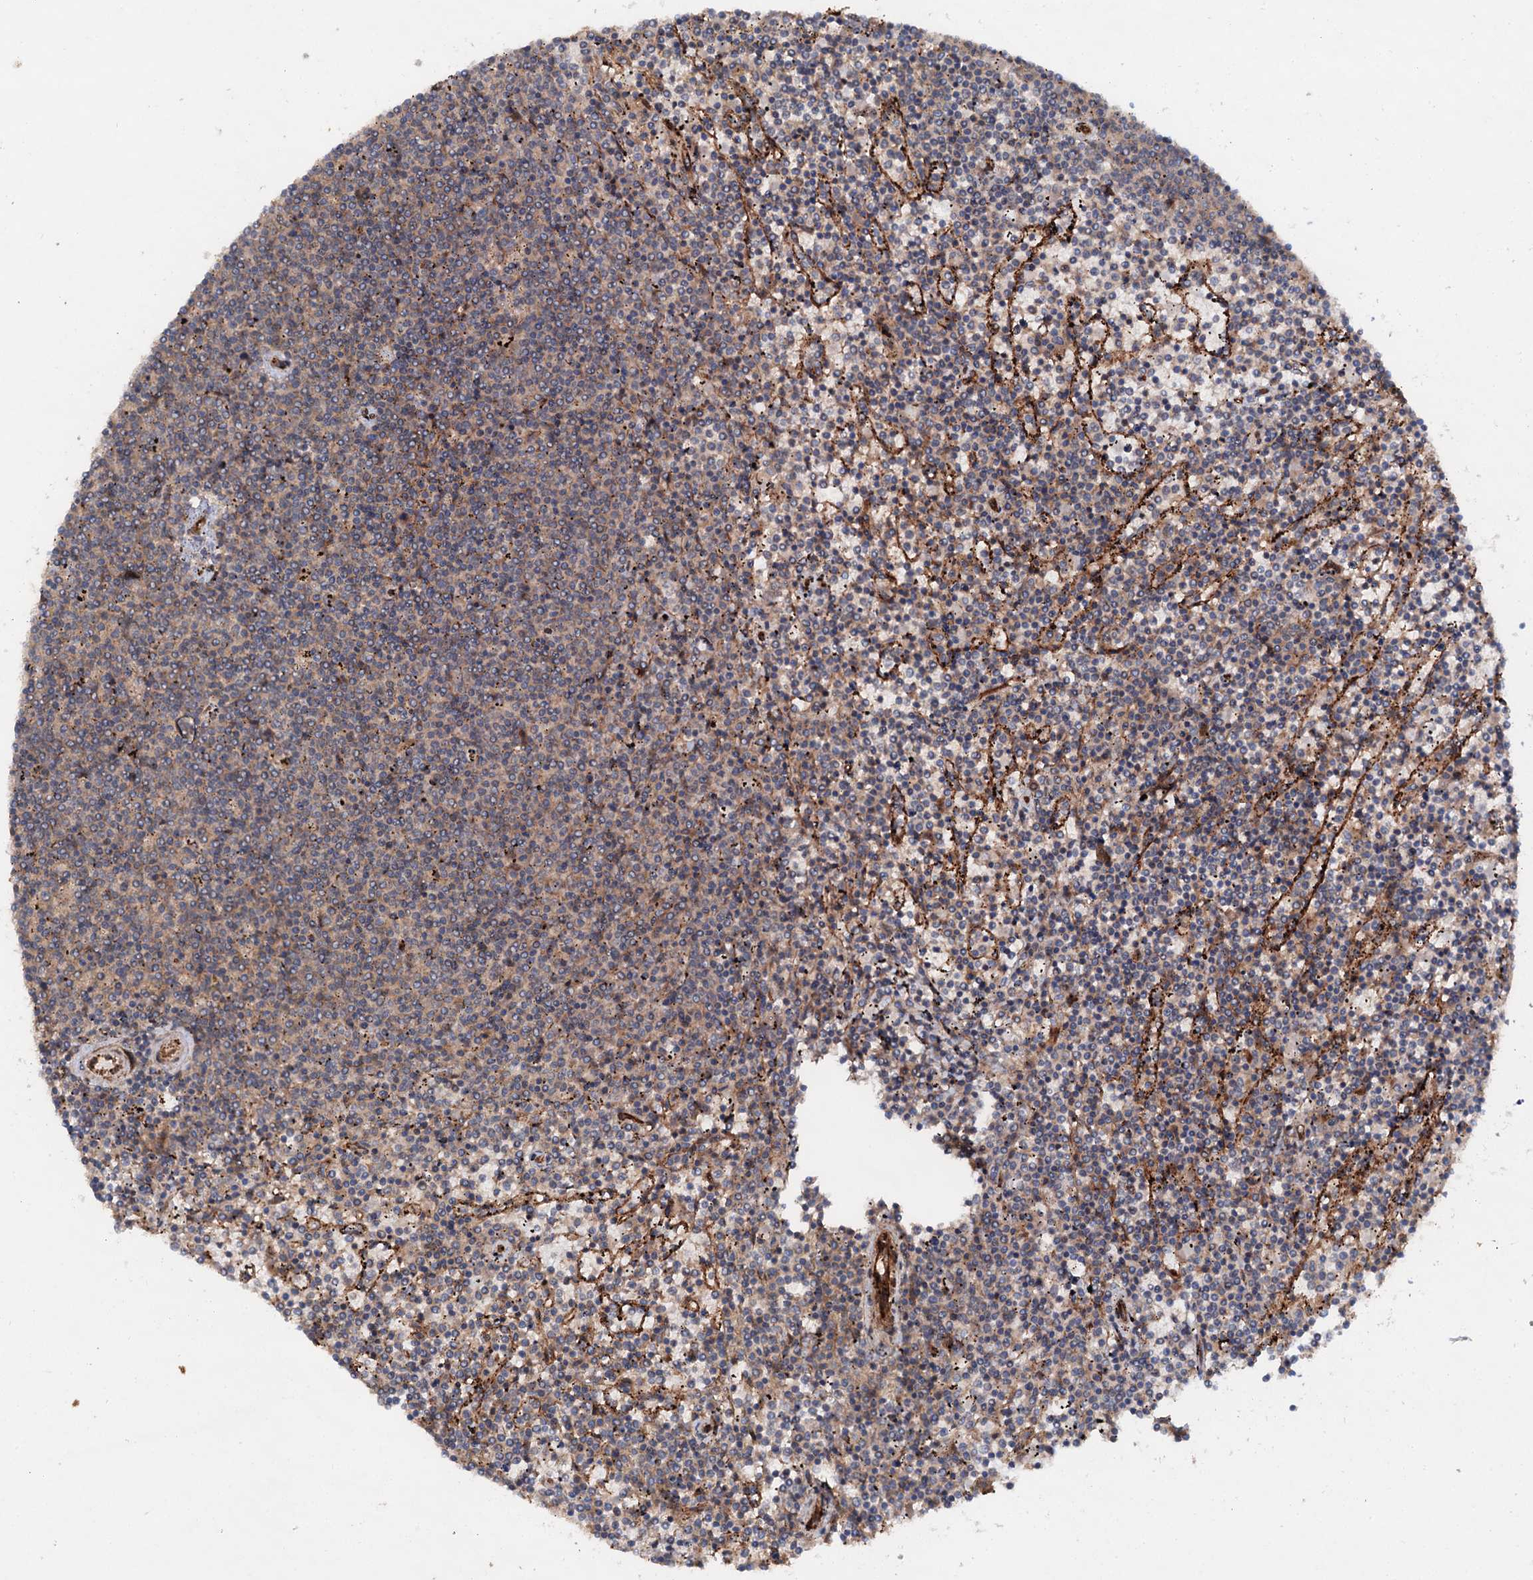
{"staining": {"intensity": "negative", "quantity": "none", "location": "none"}, "tissue": "lymphoma", "cell_type": "Tumor cells", "image_type": "cancer", "snomed": [{"axis": "morphology", "description": "Malignant lymphoma, non-Hodgkin's type, Low grade"}, {"axis": "topography", "description": "Spleen"}], "caption": "Image shows no protein staining in tumor cells of lymphoma tissue.", "gene": "ADGRG4", "patient": {"sex": "female", "age": 50}}